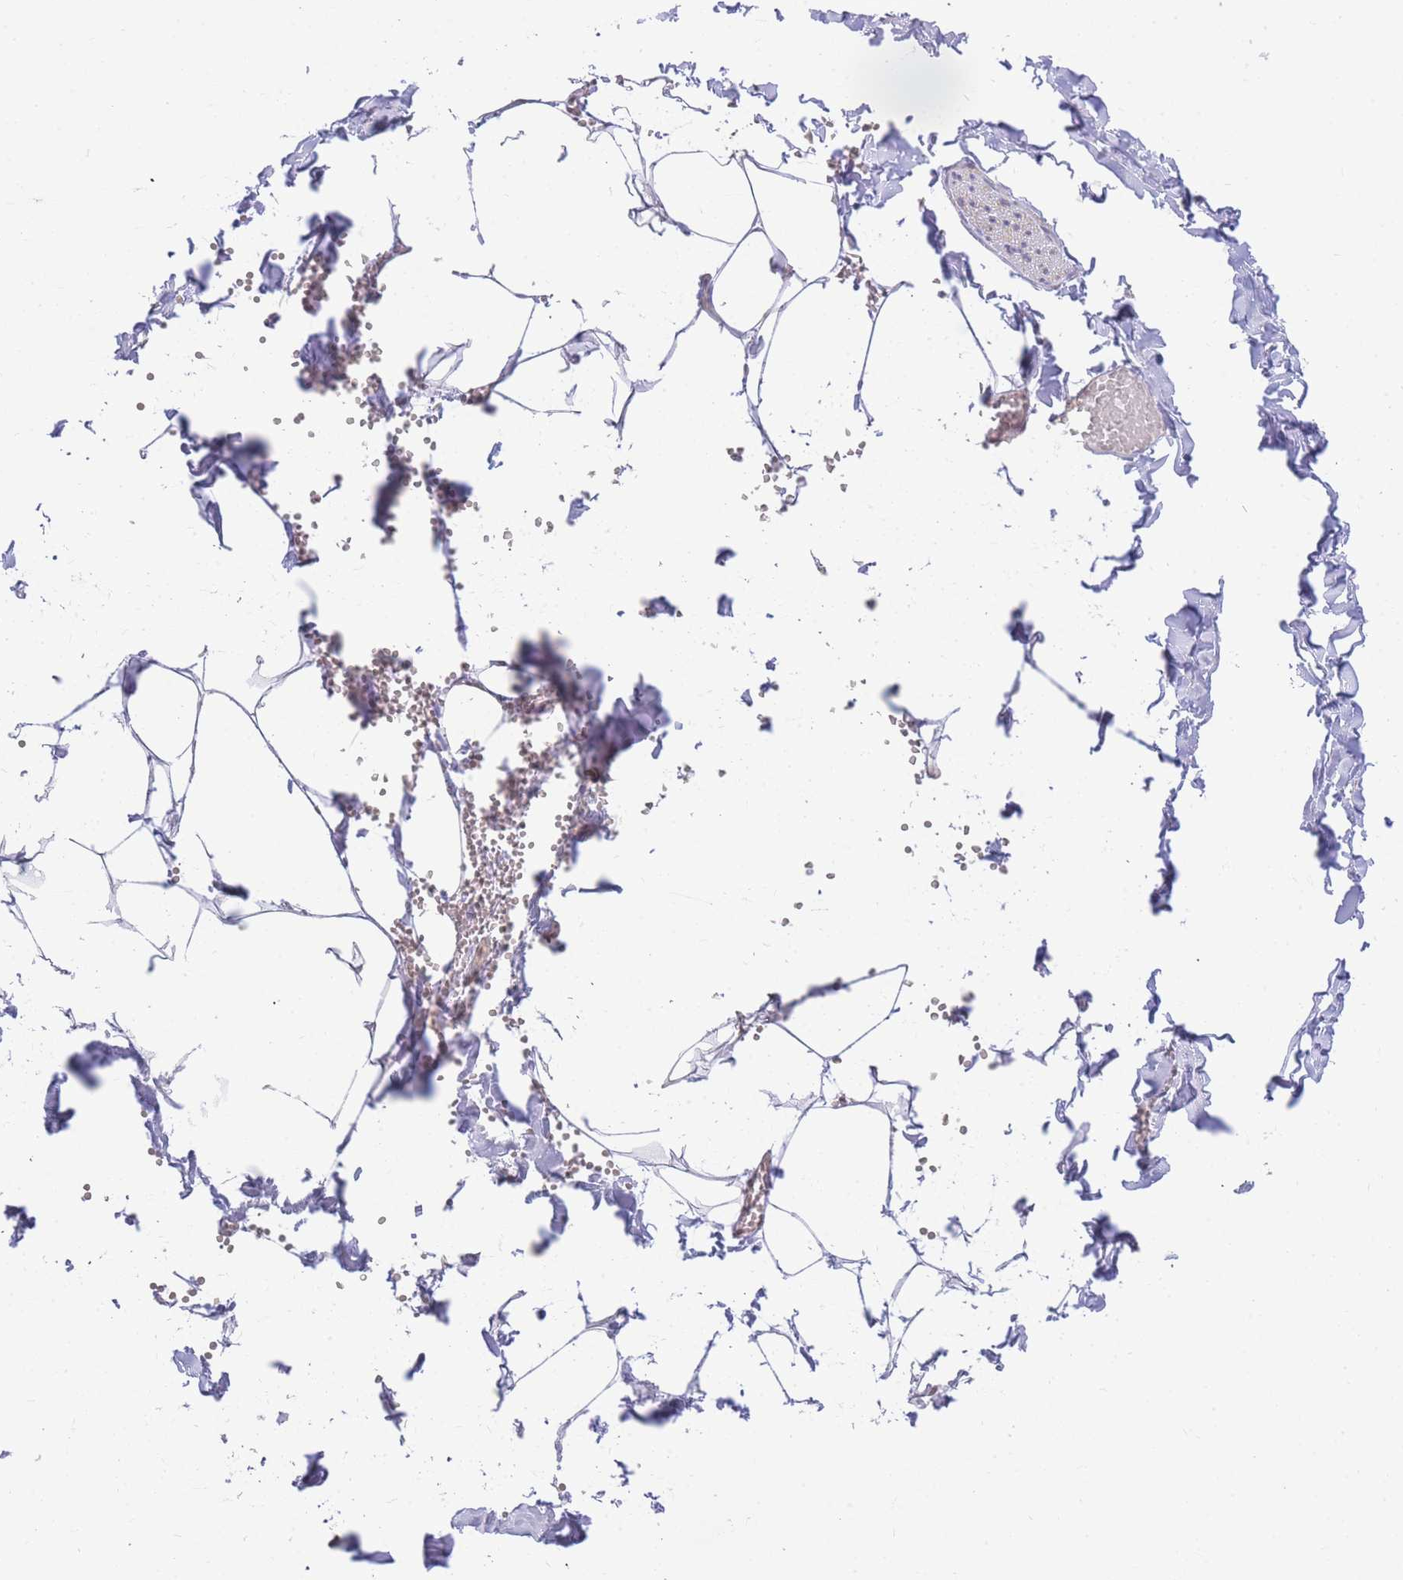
{"staining": {"intensity": "negative", "quantity": "none", "location": "none"}, "tissue": "adipose tissue", "cell_type": "Adipocytes", "image_type": "normal", "snomed": [{"axis": "morphology", "description": "Normal tissue, NOS"}, {"axis": "topography", "description": "Gallbladder"}, {"axis": "topography", "description": "Peripheral nerve tissue"}], "caption": "An image of human adipose tissue is negative for staining in adipocytes. (Stains: DAB (3,3'-diaminobenzidine) immunohistochemistry (IHC) with hematoxylin counter stain, Microscopy: brightfield microscopy at high magnification).", "gene": "KIAA1191", "patient": {"sex": "male", "age": 38}}